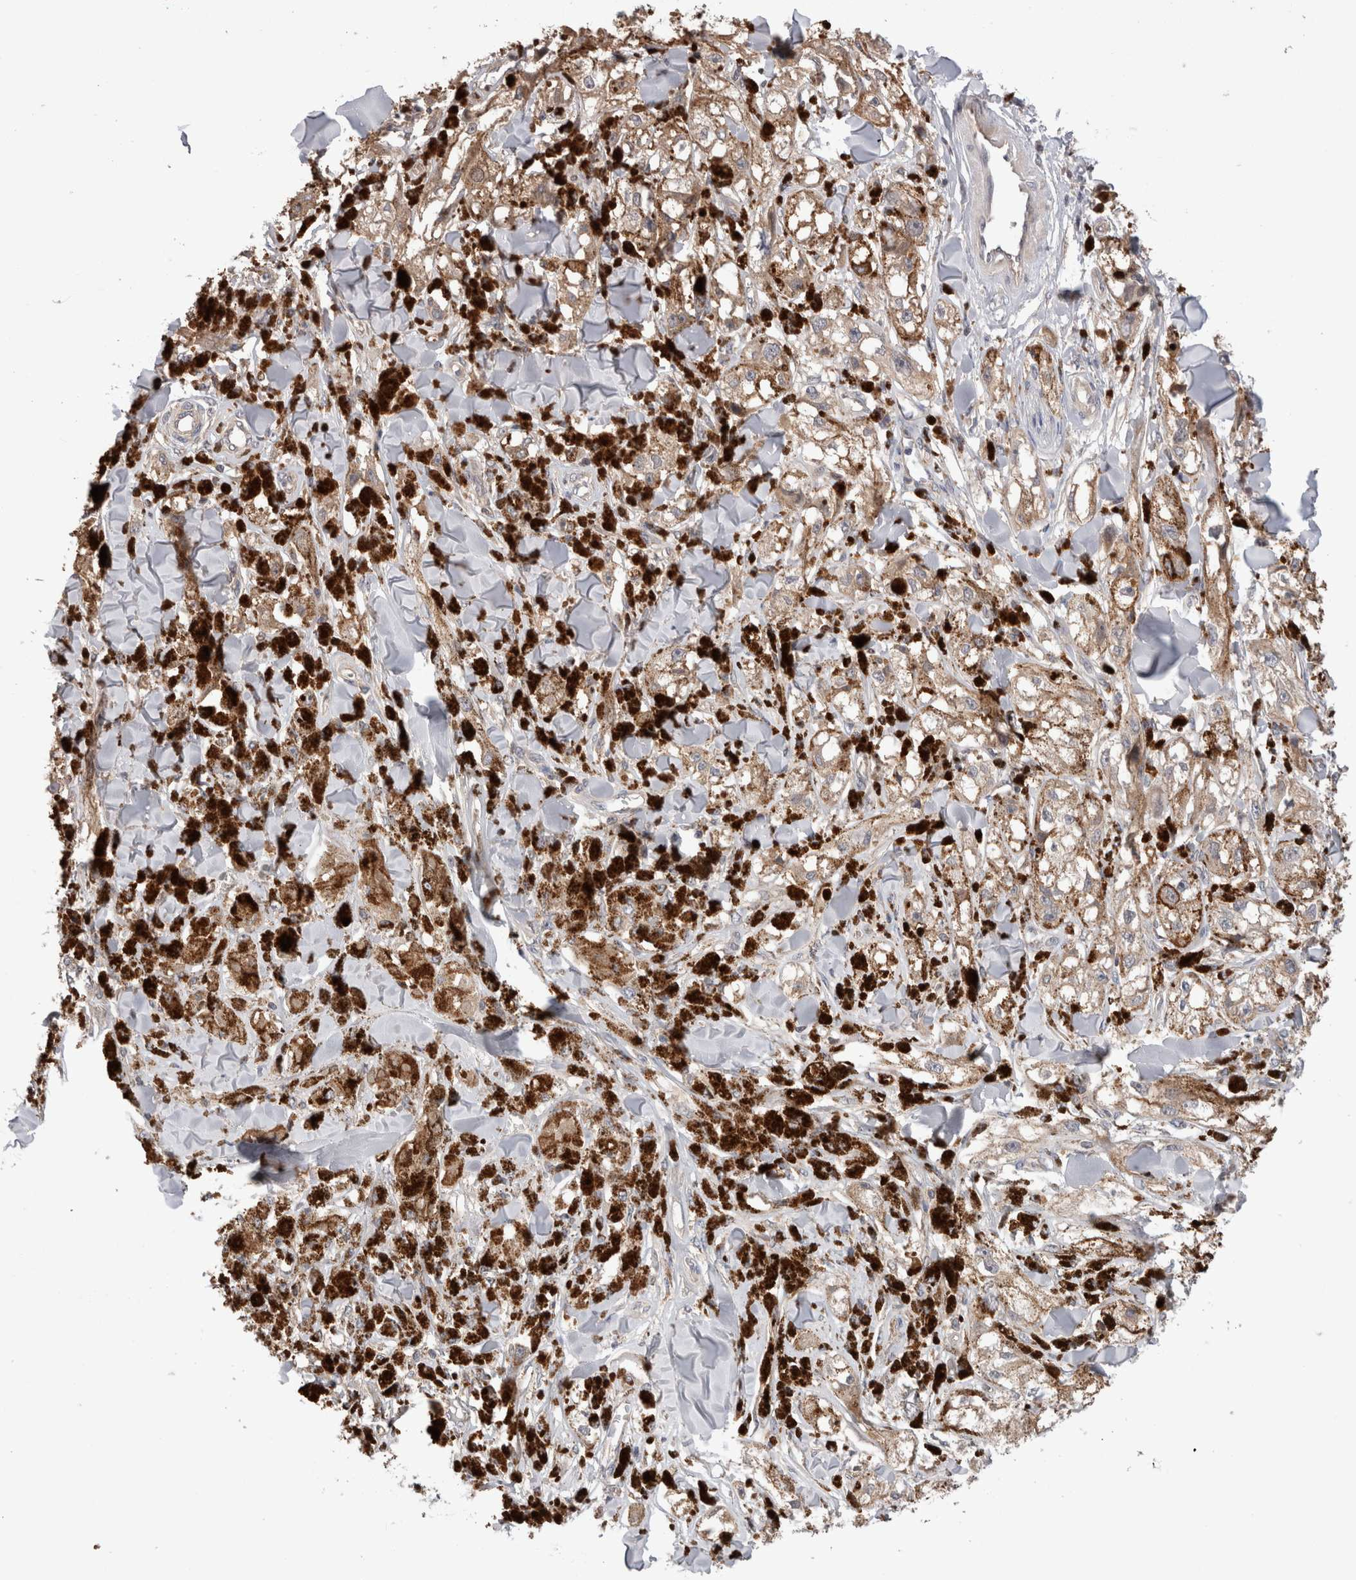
{"staining": {"intensity": "negative", "quantity": "none", "location": "none"}, "tissue": "melanoma", "cell_type": "Tumor cells", "image_type": "cancer", "snomed": [{"axis": "morphology", "description": "Malignant melanoma, NOS"}, {"axis": "topography", "description": "Skin"}], "caption": "Immunohistochemistry of malignant melanoma demonstrates no positivity in tumor cells.", "gene": "OTOR", "patient": {"sex": "male", "age": 88}}